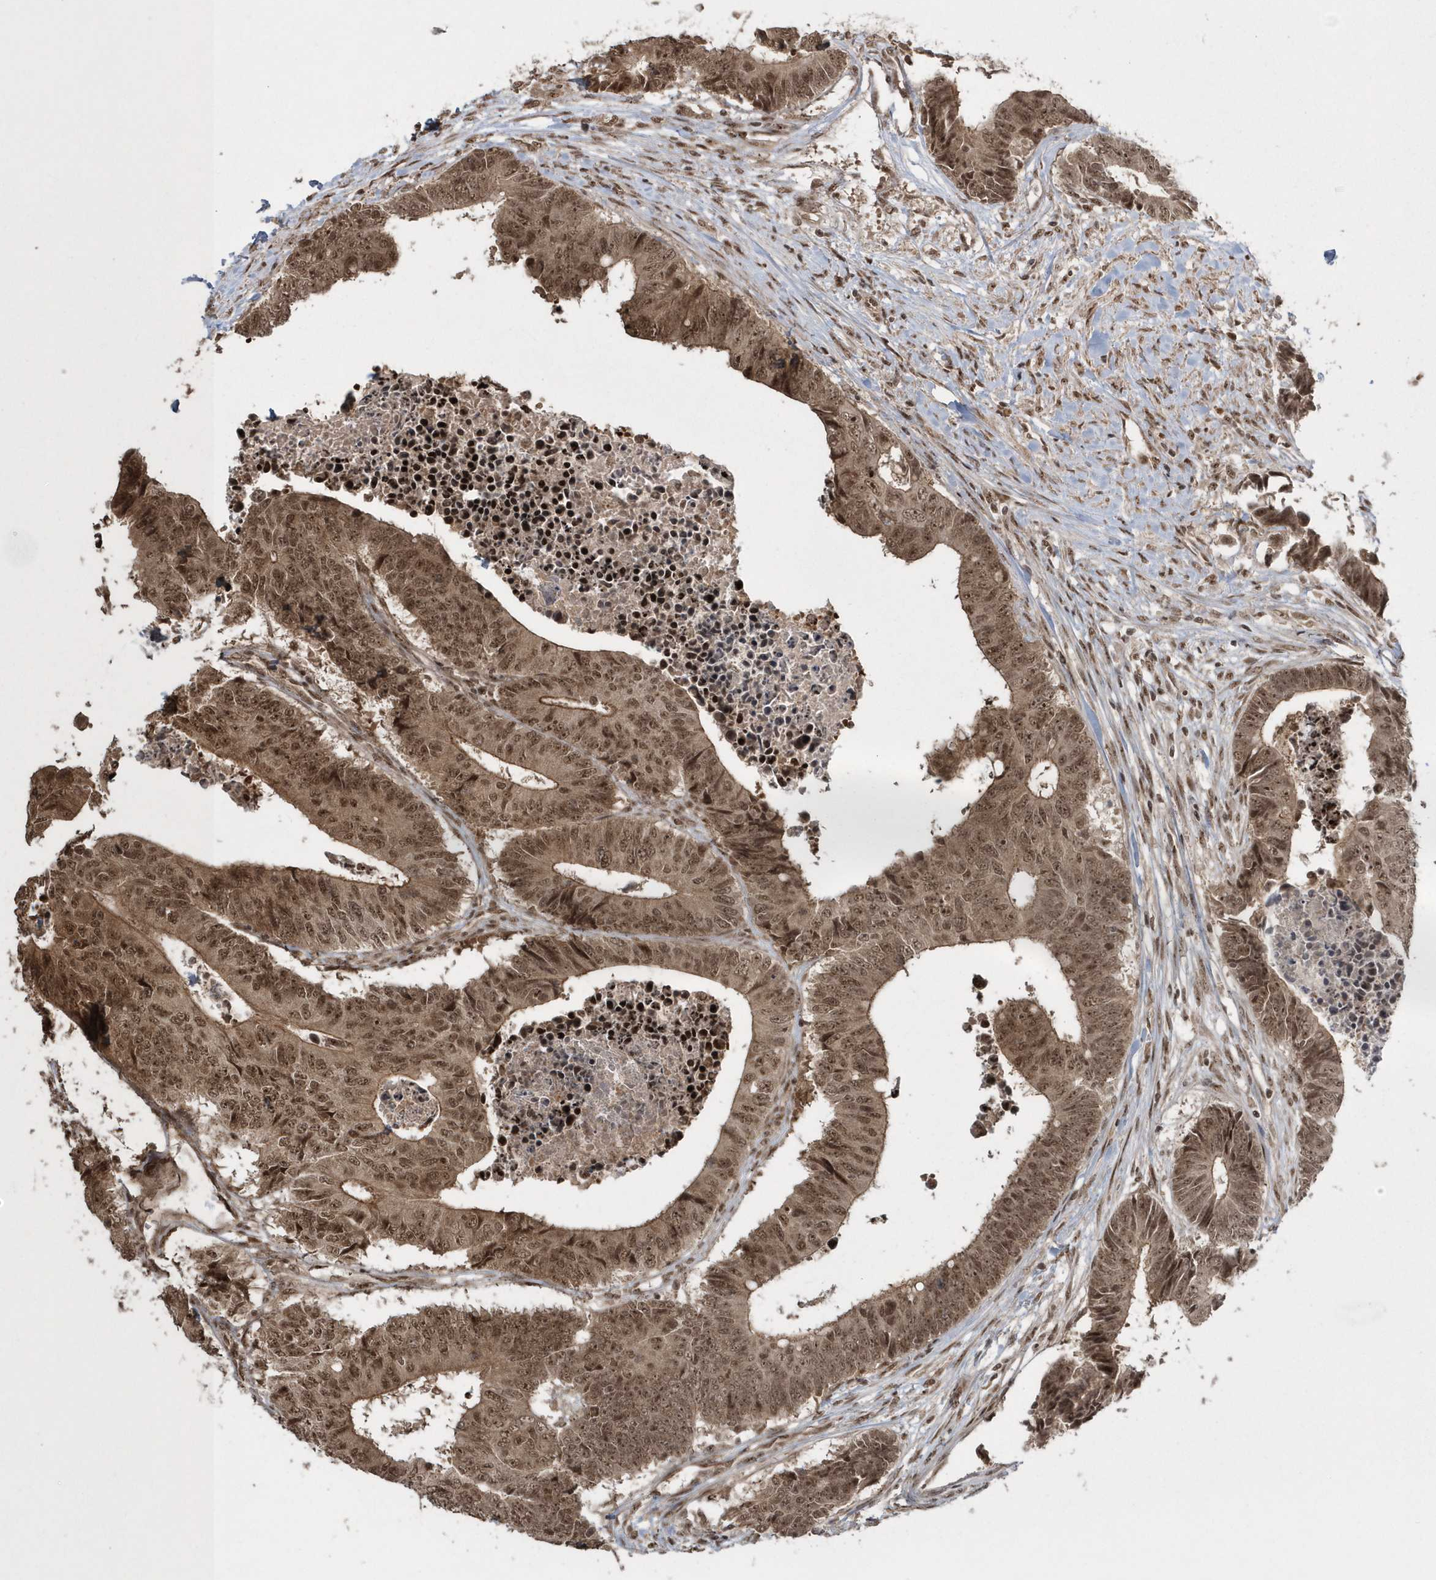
{"staining": {"intensity": "moderate", "quantity": ">75%", "location": "cytoplasmic/membranous,nuclear"}, "tissue": "colorectal cancer", "cell_type": "Tumor cells", "image_type": "cancer", "snomed": [{"axis": "morphology", "description": "Adenocarcinoma, NOS"}, {"axis": "topography", "description": "Rectum"}], "caption": "The micrograph shows a brown stain indicating the presence of a protein in the cytoplasmic/membranous and nuclear of tumor cells in colorectal adenocarcinoma. (Brightfield microscopy of DAB IHC at high magnification).", "gene": "EPB41L4A", "patient": {"sex": "male", "age": 84}}